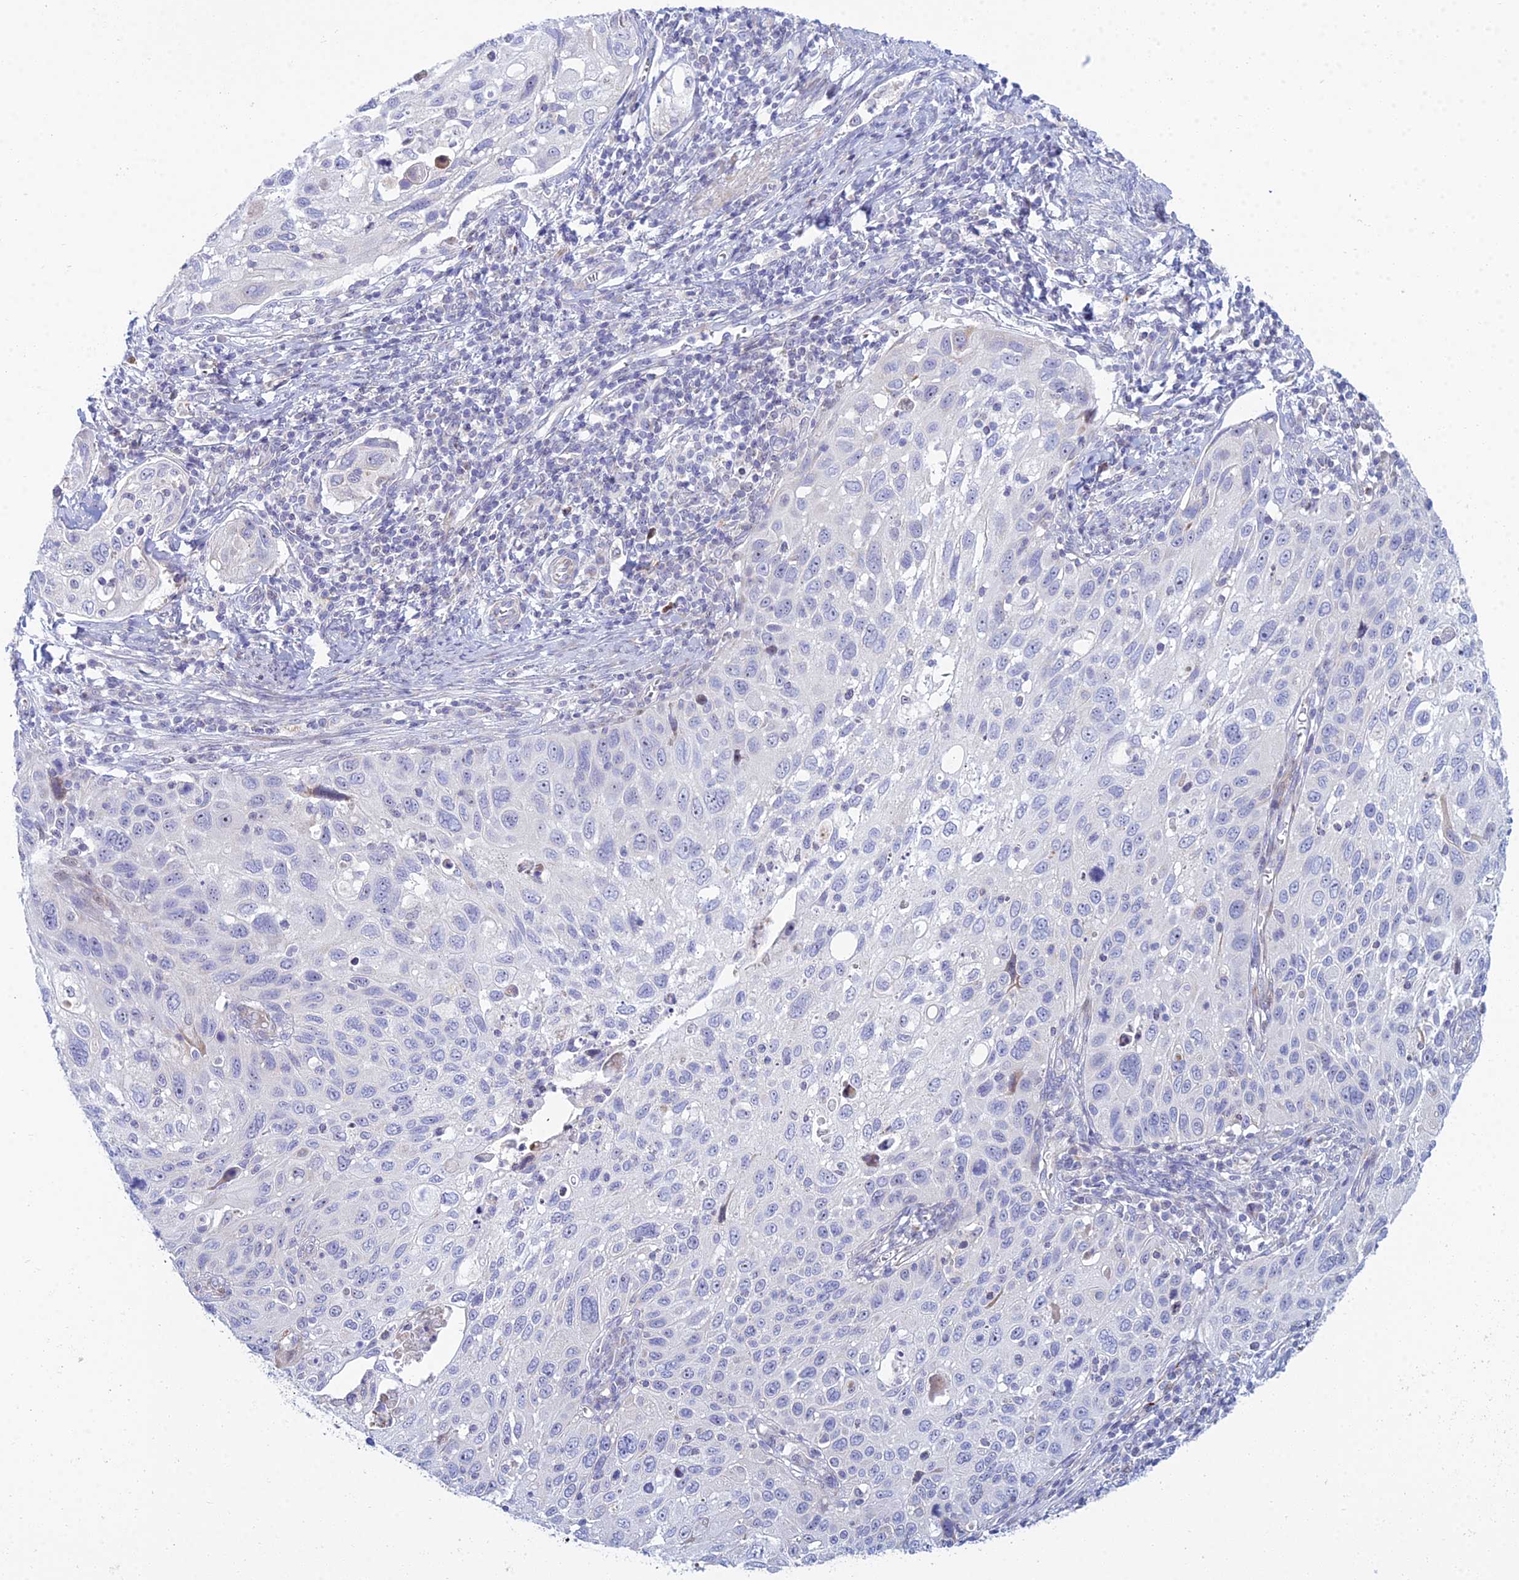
{"staining": {"intensity": "negative", "quantity": "none", "location": "none"}, "tissue": "cervical cancer", "cell_type": "Tumor cells", "image_type": "cancer", "snomed": [{"axis": "morphology", "description": "Squamous cell carcinoma, NOS"}, {"axis": "topography", "description": "Cervix"}], "caption": "Tumor cells show no significant positivity in cervical cancer (squamous cell carcinoma).", "gene": "PRR13", "patient": {"sex": "female", "age": 70}}